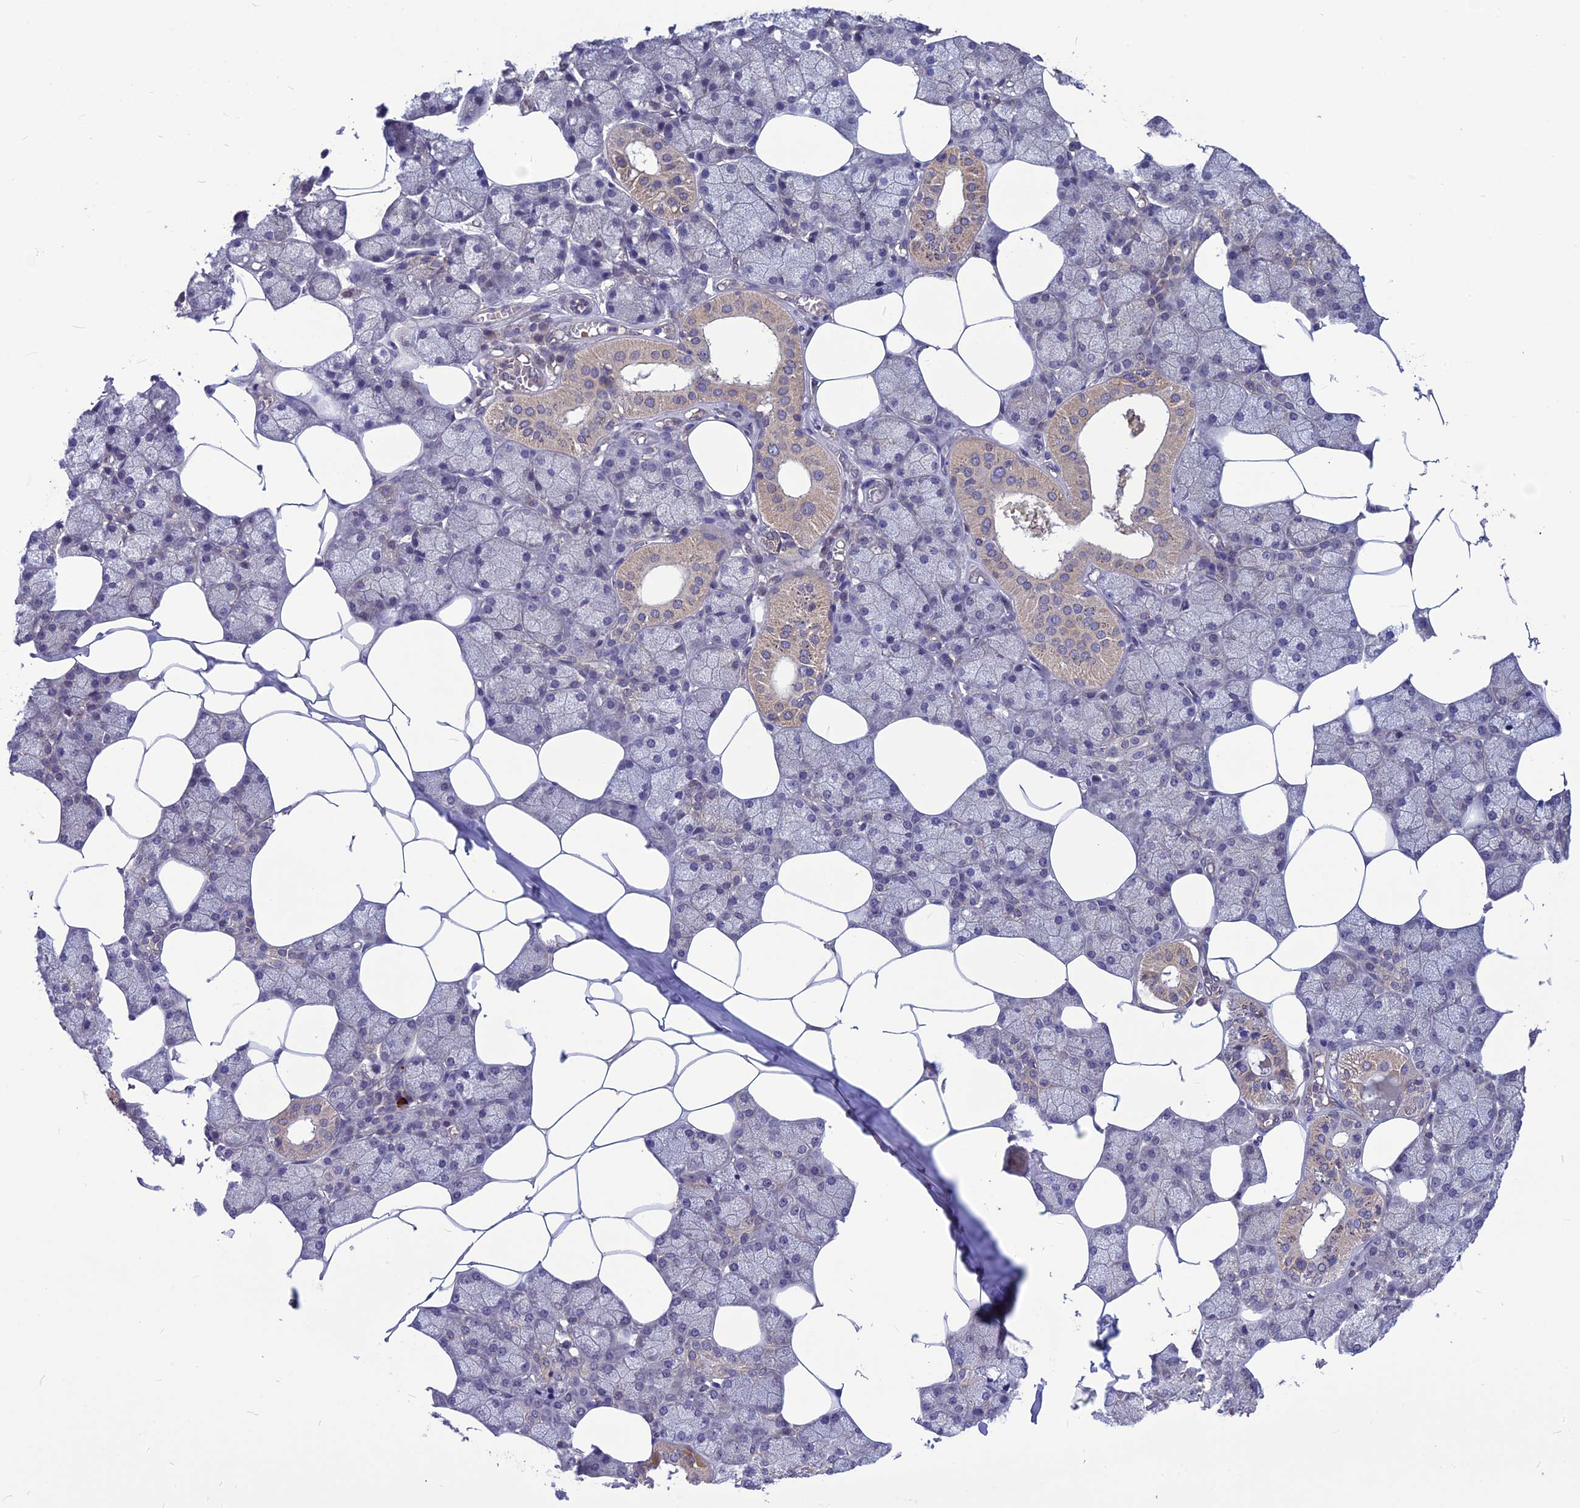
{"staining": {"intensity": "weak", "quantity": "<25%", "location": "cytoplasmic/membranous"}, "tissue": "salivary gland", "cell_type": "Glandular cells", "image_type": "normal", "snomed": [{"axis": "morphology", "description": "Normal tissue, NOS"}, {"axis": "topography", "description": "Salivary gland"}], "caption": "The IHC histopathology image has no significant expression in glandular cells of salivary gland.", "gene": "PSMF1", "patient": {"sex": "male", "age": 62}}